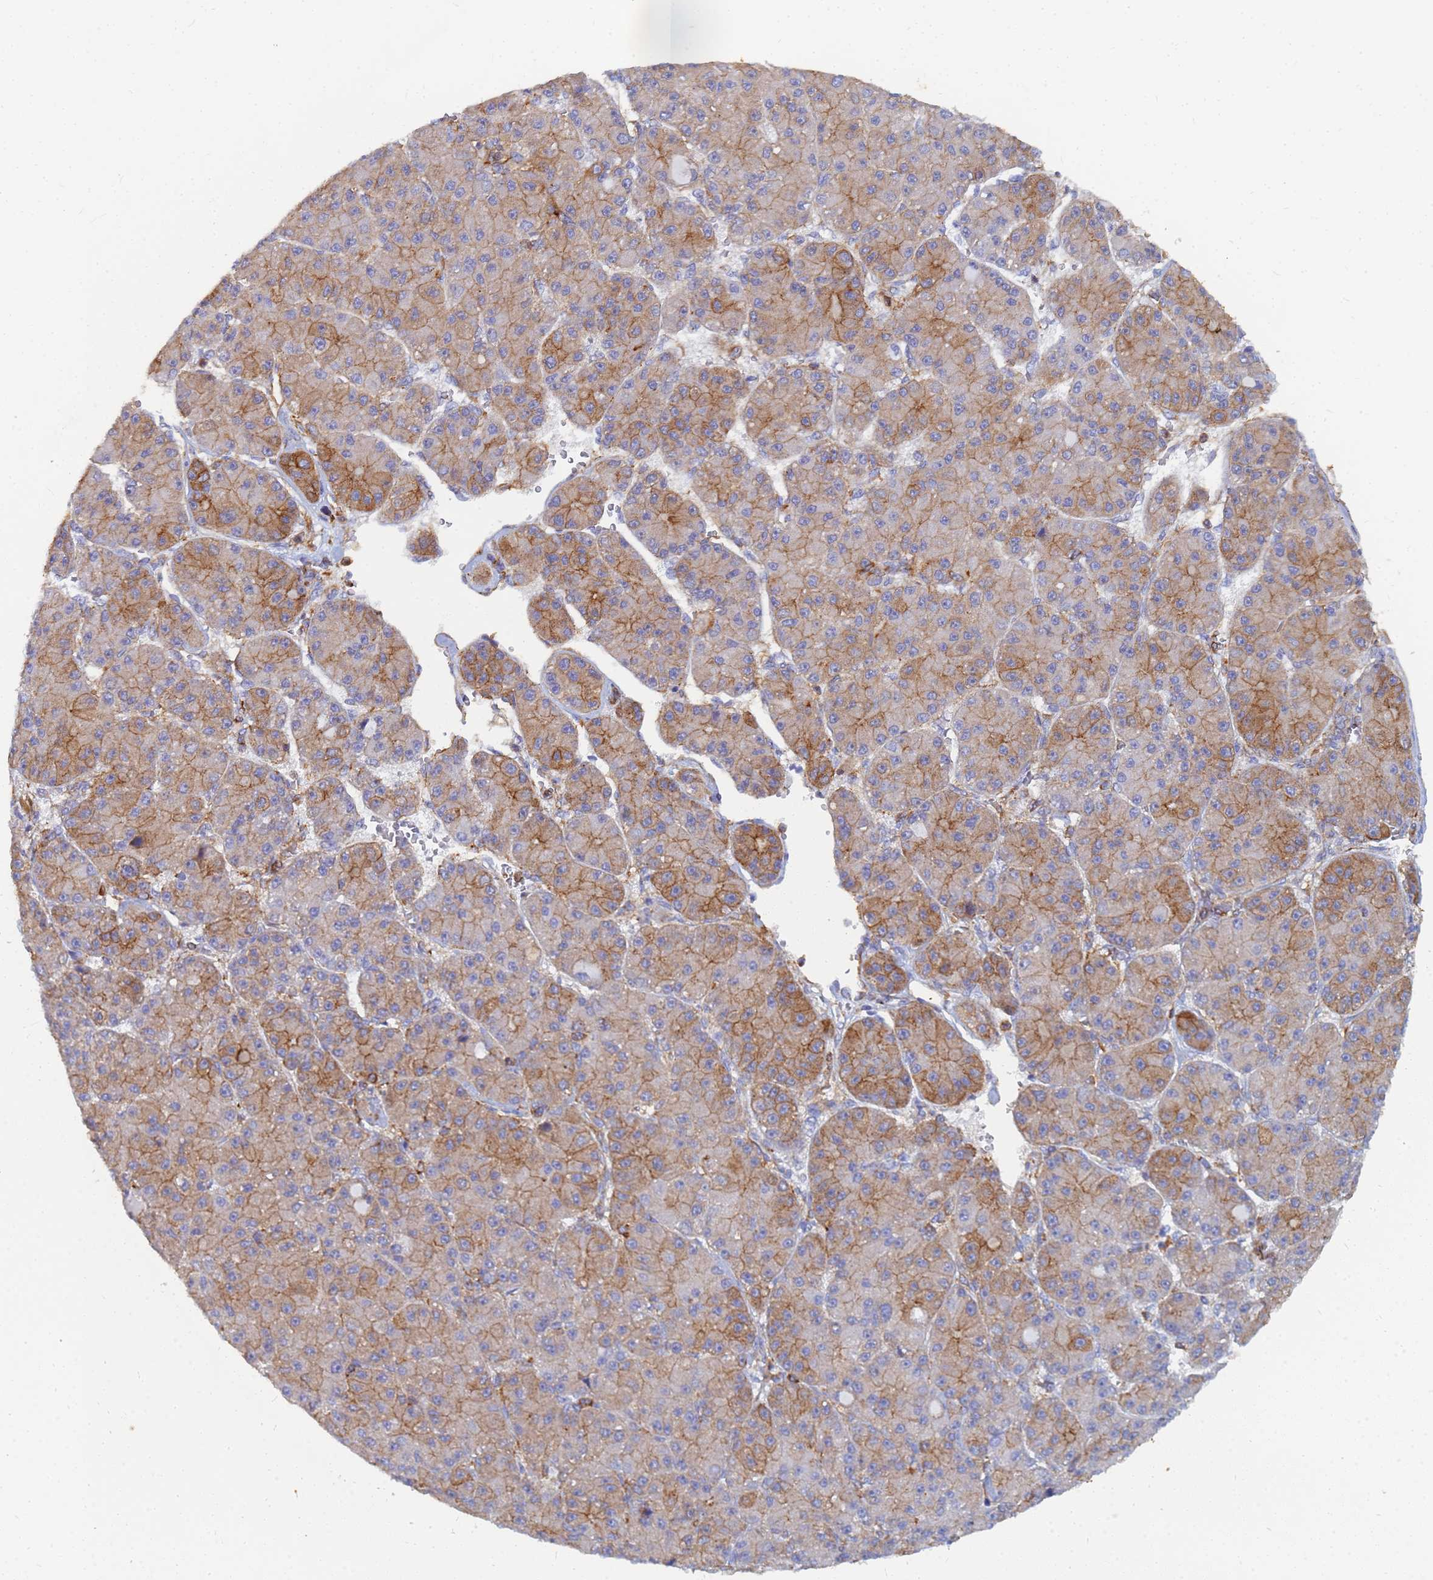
{"staining": {"intensity": "moderate", "quantity": ">75%", "location": "cytoplasmic/membranous"}, "tissue": "liver cancer", "cell_type": "Tumor cells", "image_type": "cancer", "snomed": [{"axis": "morphology", "description": "Carcinoma, Hepatocellular, NOS"}, {"axis": "topography", "description": "Liver"}], "caption": "IHC (DAB (3,3'-diaminobenzidine)) staining of liver cancer (hepatocellular carcinoma) displays moderate cytoplasmic/membranous protein staining in about >75% of tumor cells. Immunohistochemistry stains the protein of interest in brown and the nuclei are stained blue.", "gene": "GPR42", "patient": {"sex": "male", "age": 67}}